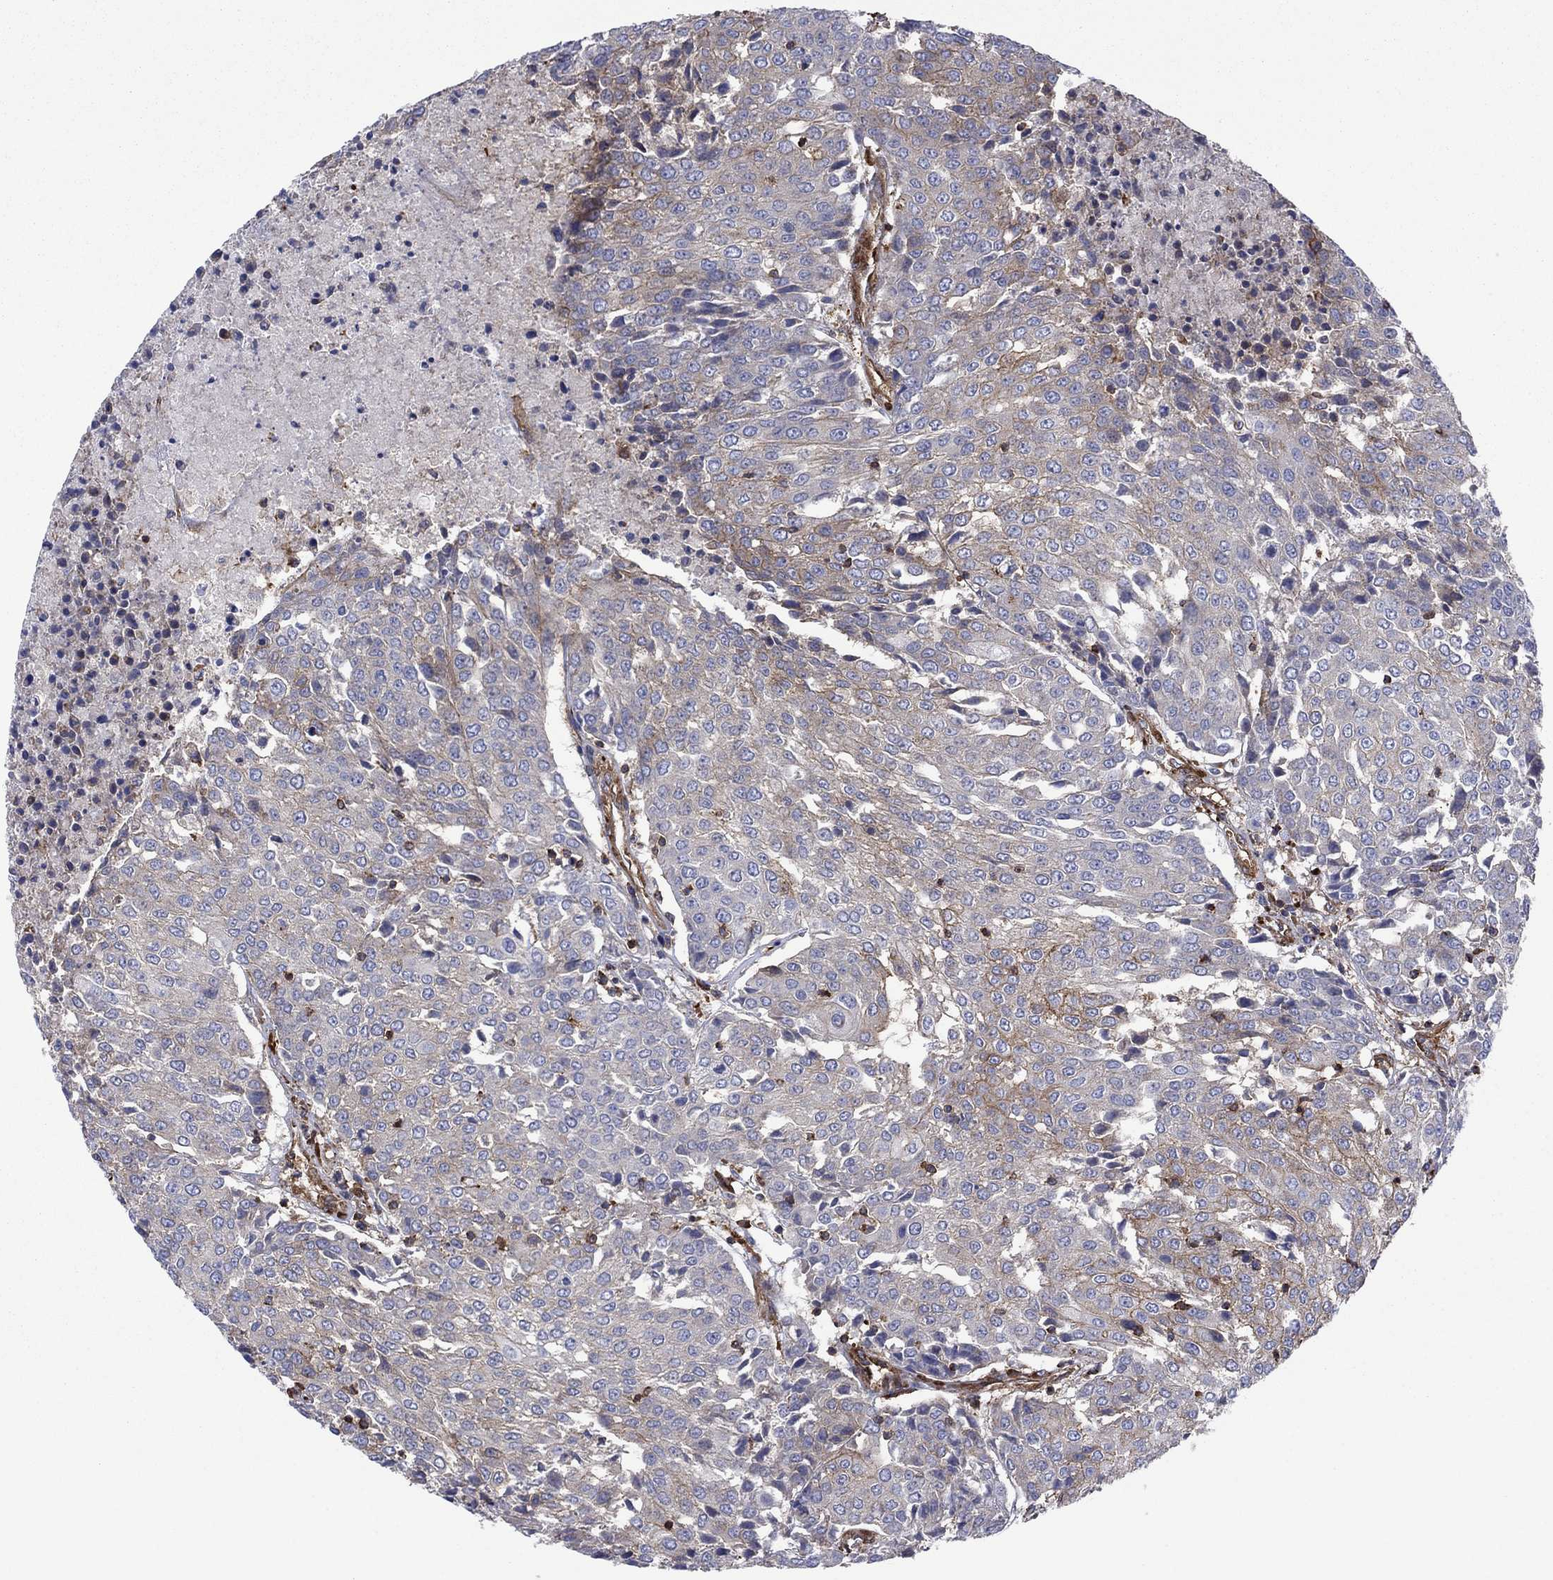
{"staining": {"intensity": "moderate", "quantity": "<25%", "location": "cytoplasmic/membranous"}, "tissue": "urothelial cancer", "cell_type": "Tumor cells", "image_type": "cancer", "snomed": [{"axis": "morphology", "description": "Urothelial carcinoma, High grade"}, {"axis": "topography", "description": "Urinary bladder"}], "caption": "Immunohistochemistry (IHC) micrograph of human urothelial carcinoma (high-grade) stained for a protein (brown), which exhibits low levels of moderate cytoplasmic/membranous expression in approximately <25% of tumor cells.", "gene": "PAG1", "patient": {"sex": "female", "age": 85}}